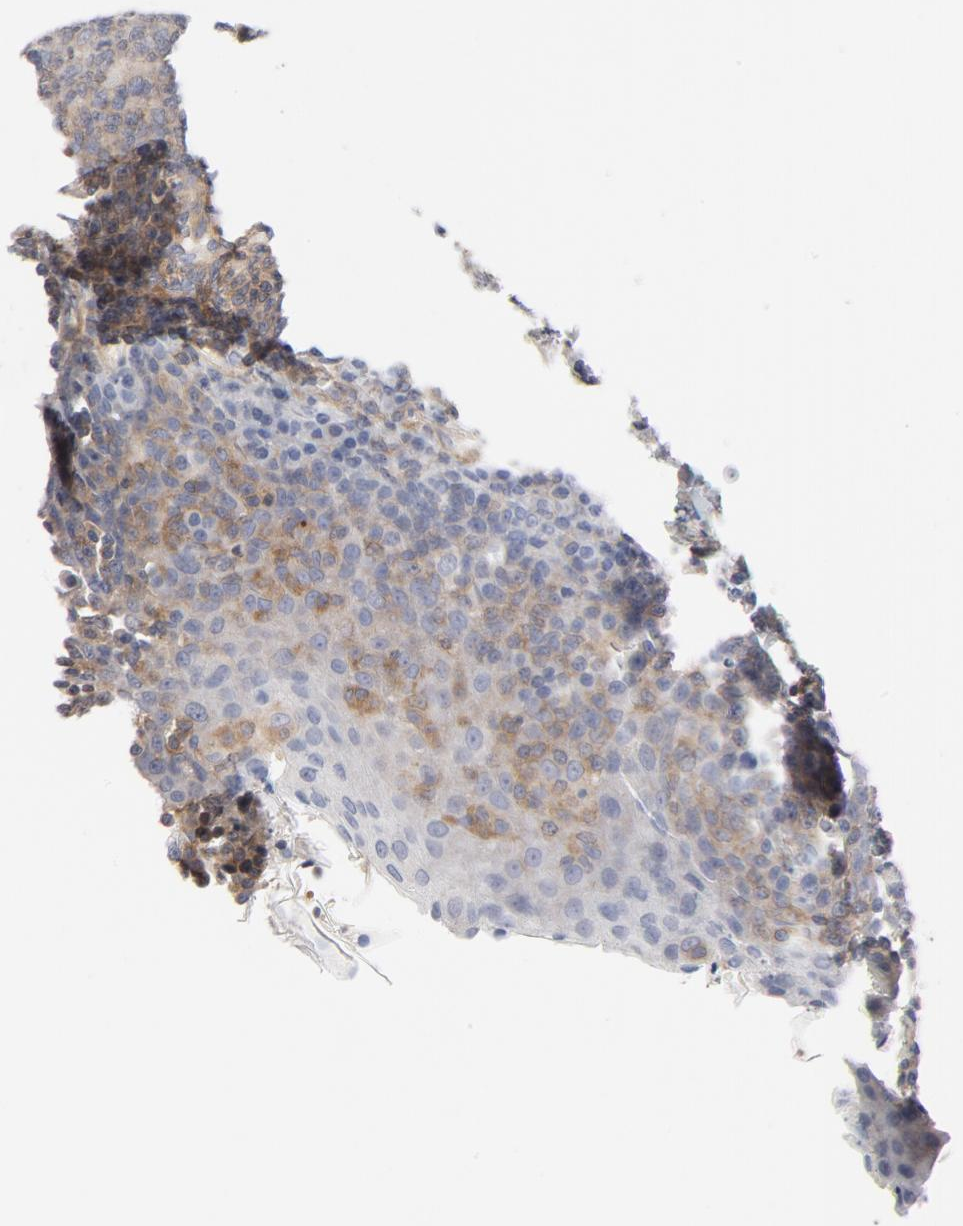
{"staining": {"intensity": "weak", "quantity": ">75%", "location": "cytoplasmic/membranous"}, "tissue": "tonsil", "cell_type": "Germinal center cells", "image_type": "normal", "snomed": [{"axis": "morphology", "description": "Normal tissue, NOS"}, {"axis": "topography", "description": "Tonsil"}], "caption": "Tonsil stained with a brown dye exhibits weak cytoplasmic/membranous positive expression in approximately >75% of germinal center cells.", "gene": "ROCK1", "patient": {"sex": "male", "age": 17}}